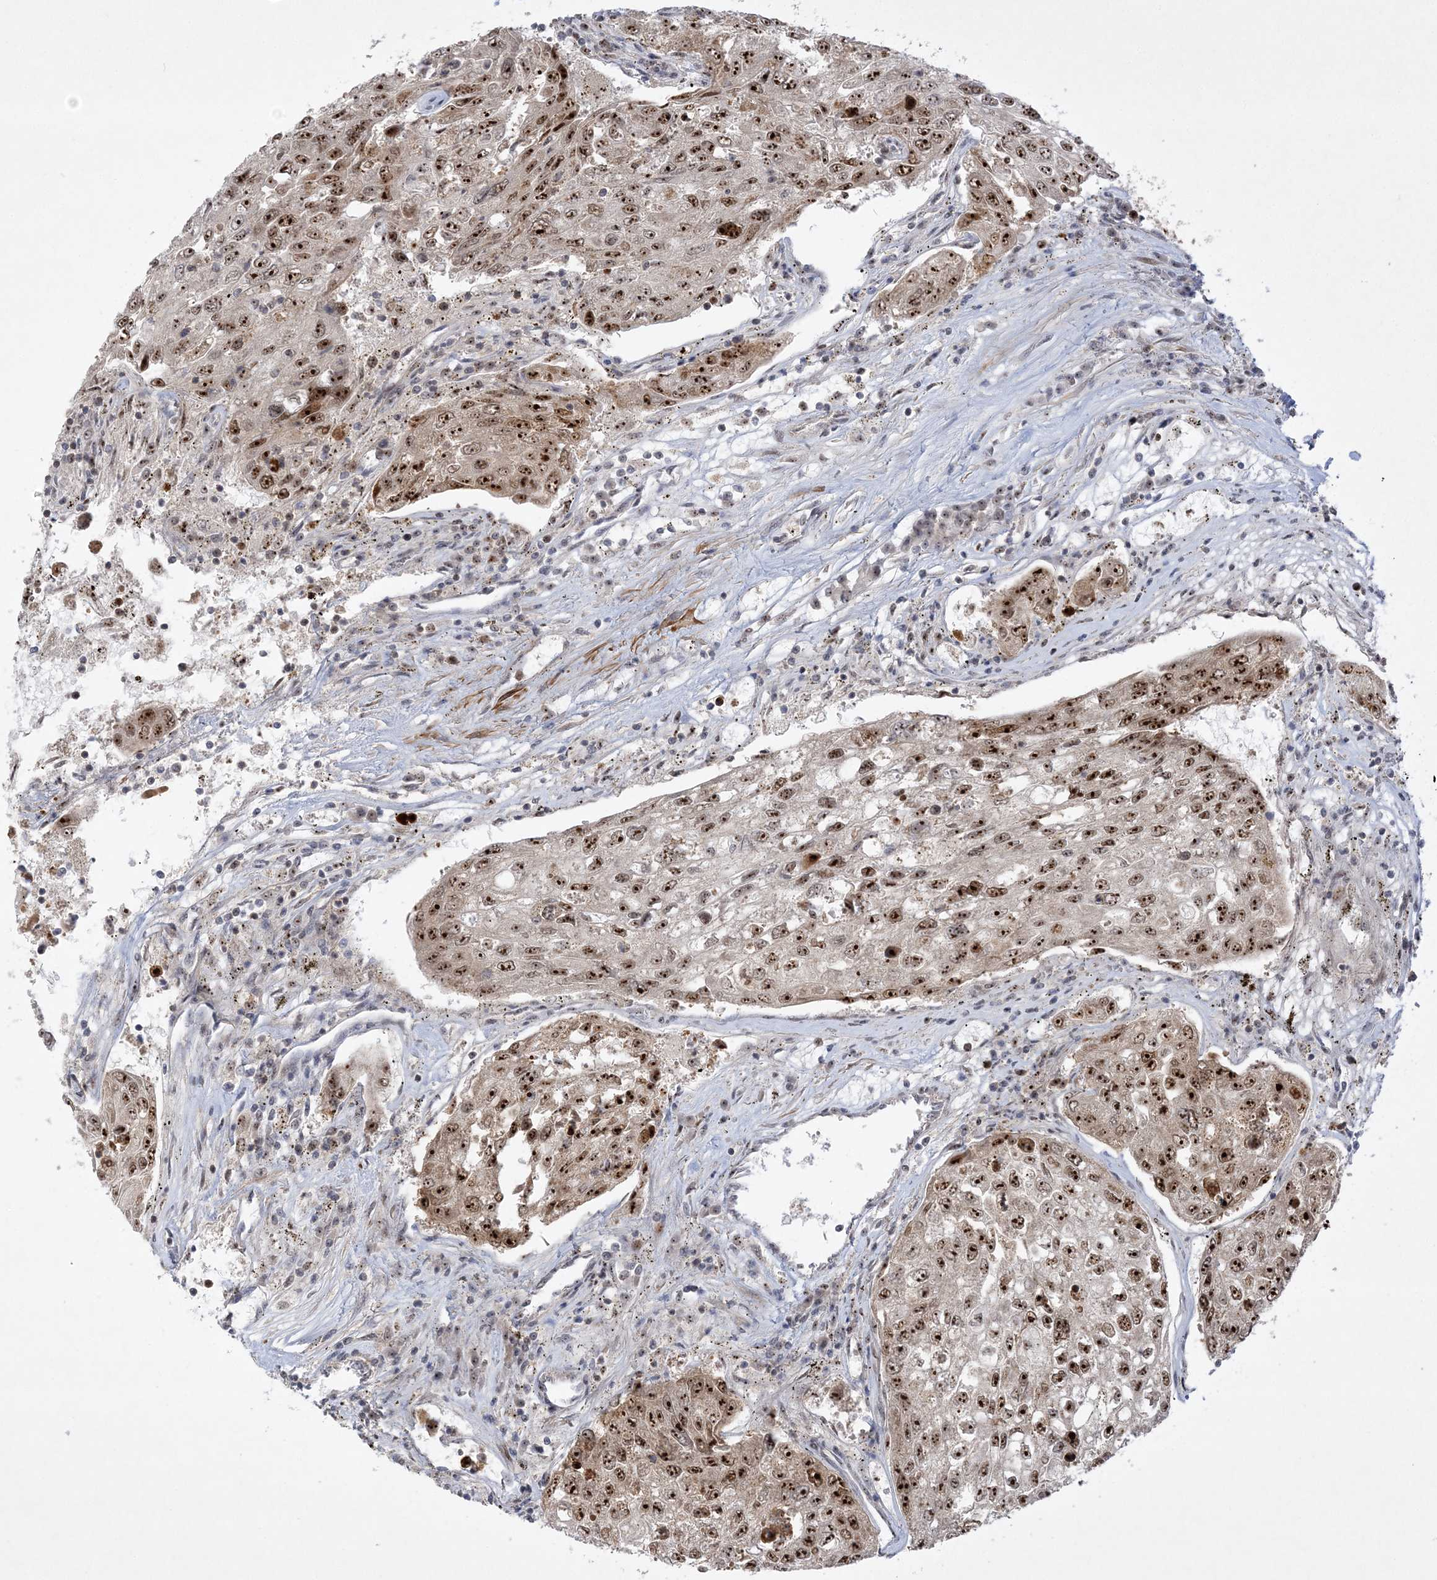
{"staining": {"intensity": "strong", "quantity": ">75%", "location": "nuclear"}, "tissue": "urothelial cancer", "cell_type": "Tumor cells", "image_type": "cancer", "snomed": [{"axis": "morphology", "description": "Urothelial carcinoma, High grade"}, {"axis": "topography", "description": "Lymph node"}, {"axis": "topography", "description": "Urinary bladder"}], "caption": "Immunohistochemical staining of human high-grade urothelial carcinoma demonstrates high levels of strong nuclear positivity in approximately >75% of tumor cells. The staining was performed using DAB (3,3'-diaminobenzidine) to visualize the protein expression in brown, while the nuclei were stained in blue with hematoxylin (Magnification: 20x).", "gene": "NPM3", "patient": {"sex": "male", "age": 51}}